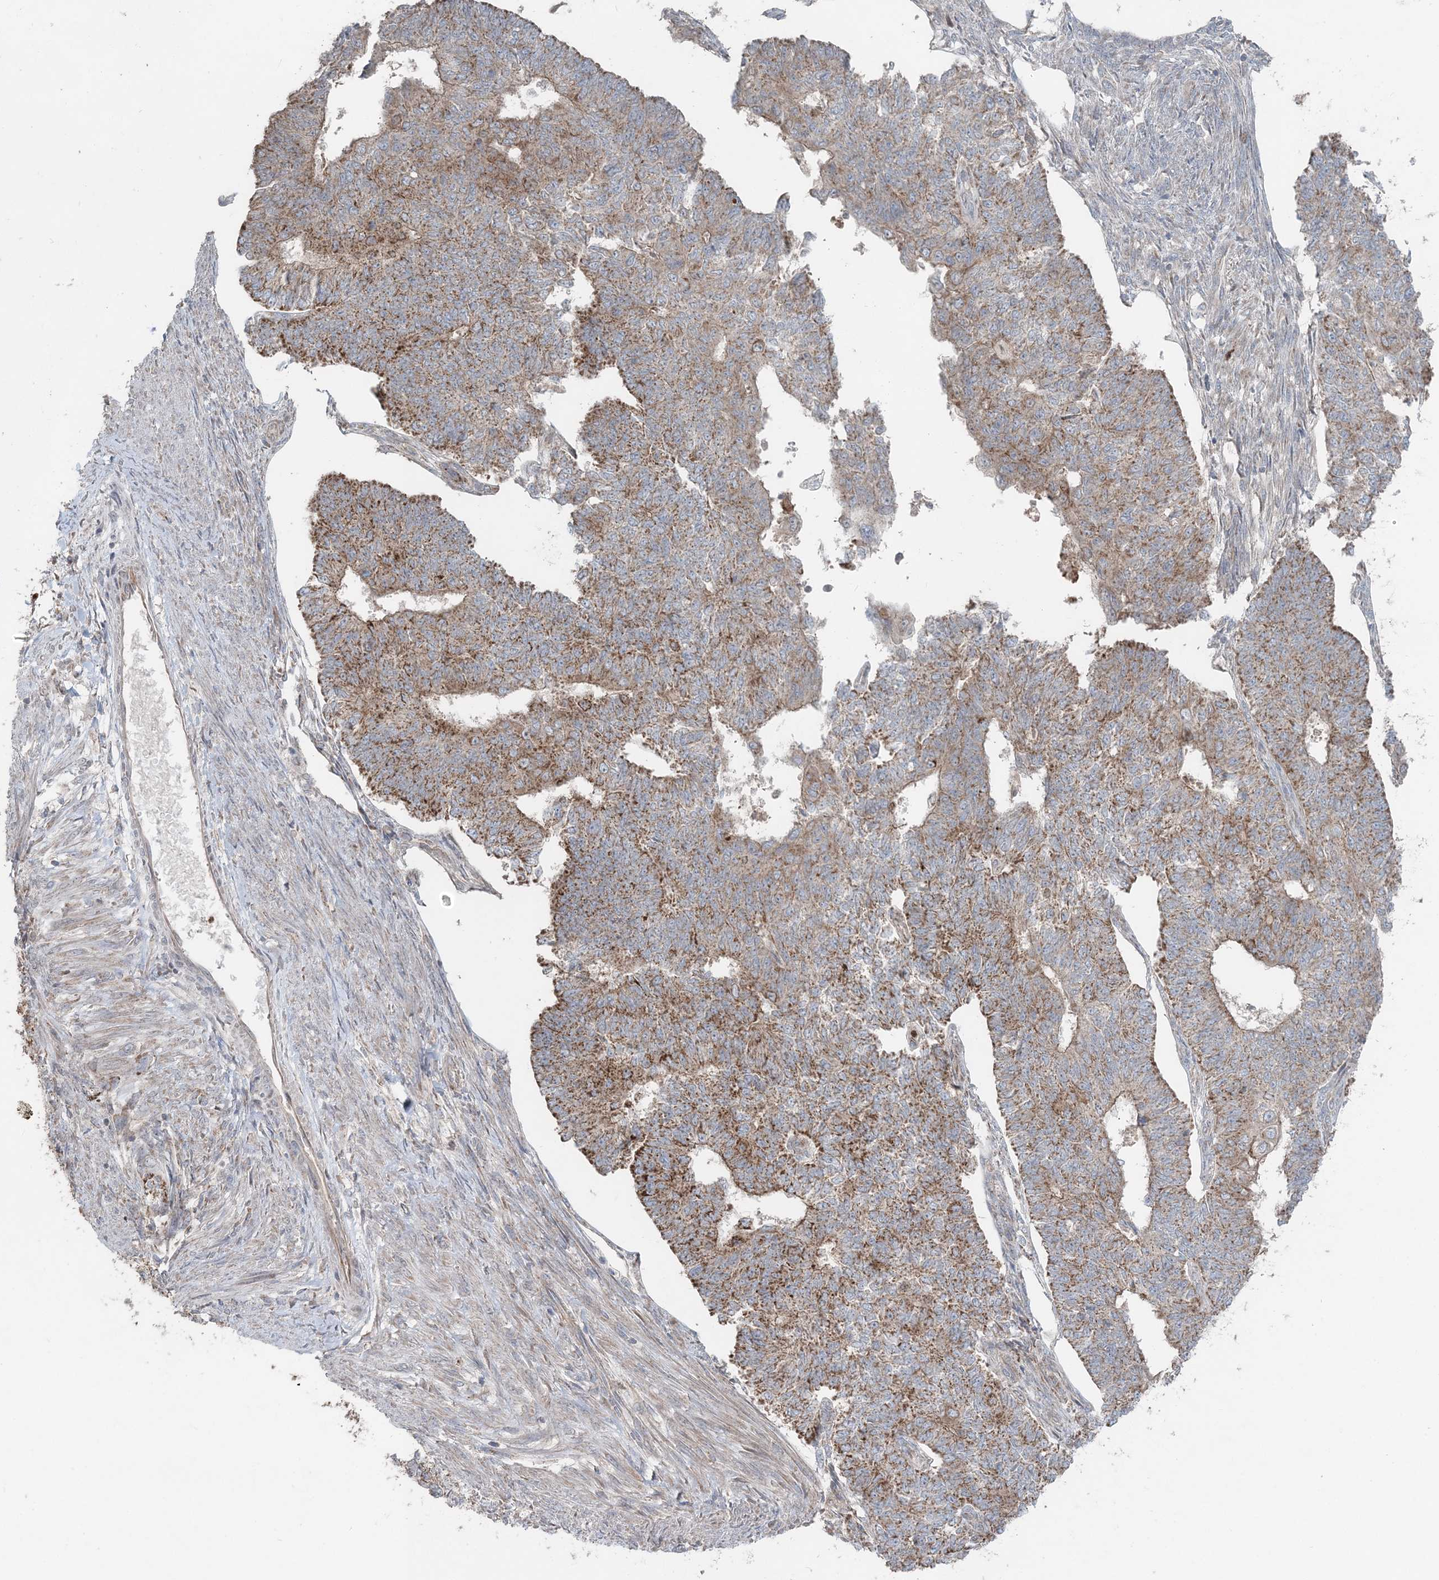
{"staining": {"intensity": "moderate", "quantity": ">75%", "location": "cytoplasmic/membranous"}, "tissue": "endometrial cancer", "cell_type": "Tumor cells", "image_type": "cancer", "snomed": [{"axis": "morphology", "description": "Adenocarcinoma, NOS"}, {"axis": "topography", "description": "Endometrium"}], "caption": "Protein staining by immunohistochemistry reveals moderate cytoplasmic/membranous positivity in approximately >75% of tumor cells in endometrial cancer (adenocarcinoma).", "gene": "LRPPRC", "patient": {"sex": "female", "age": 32}}